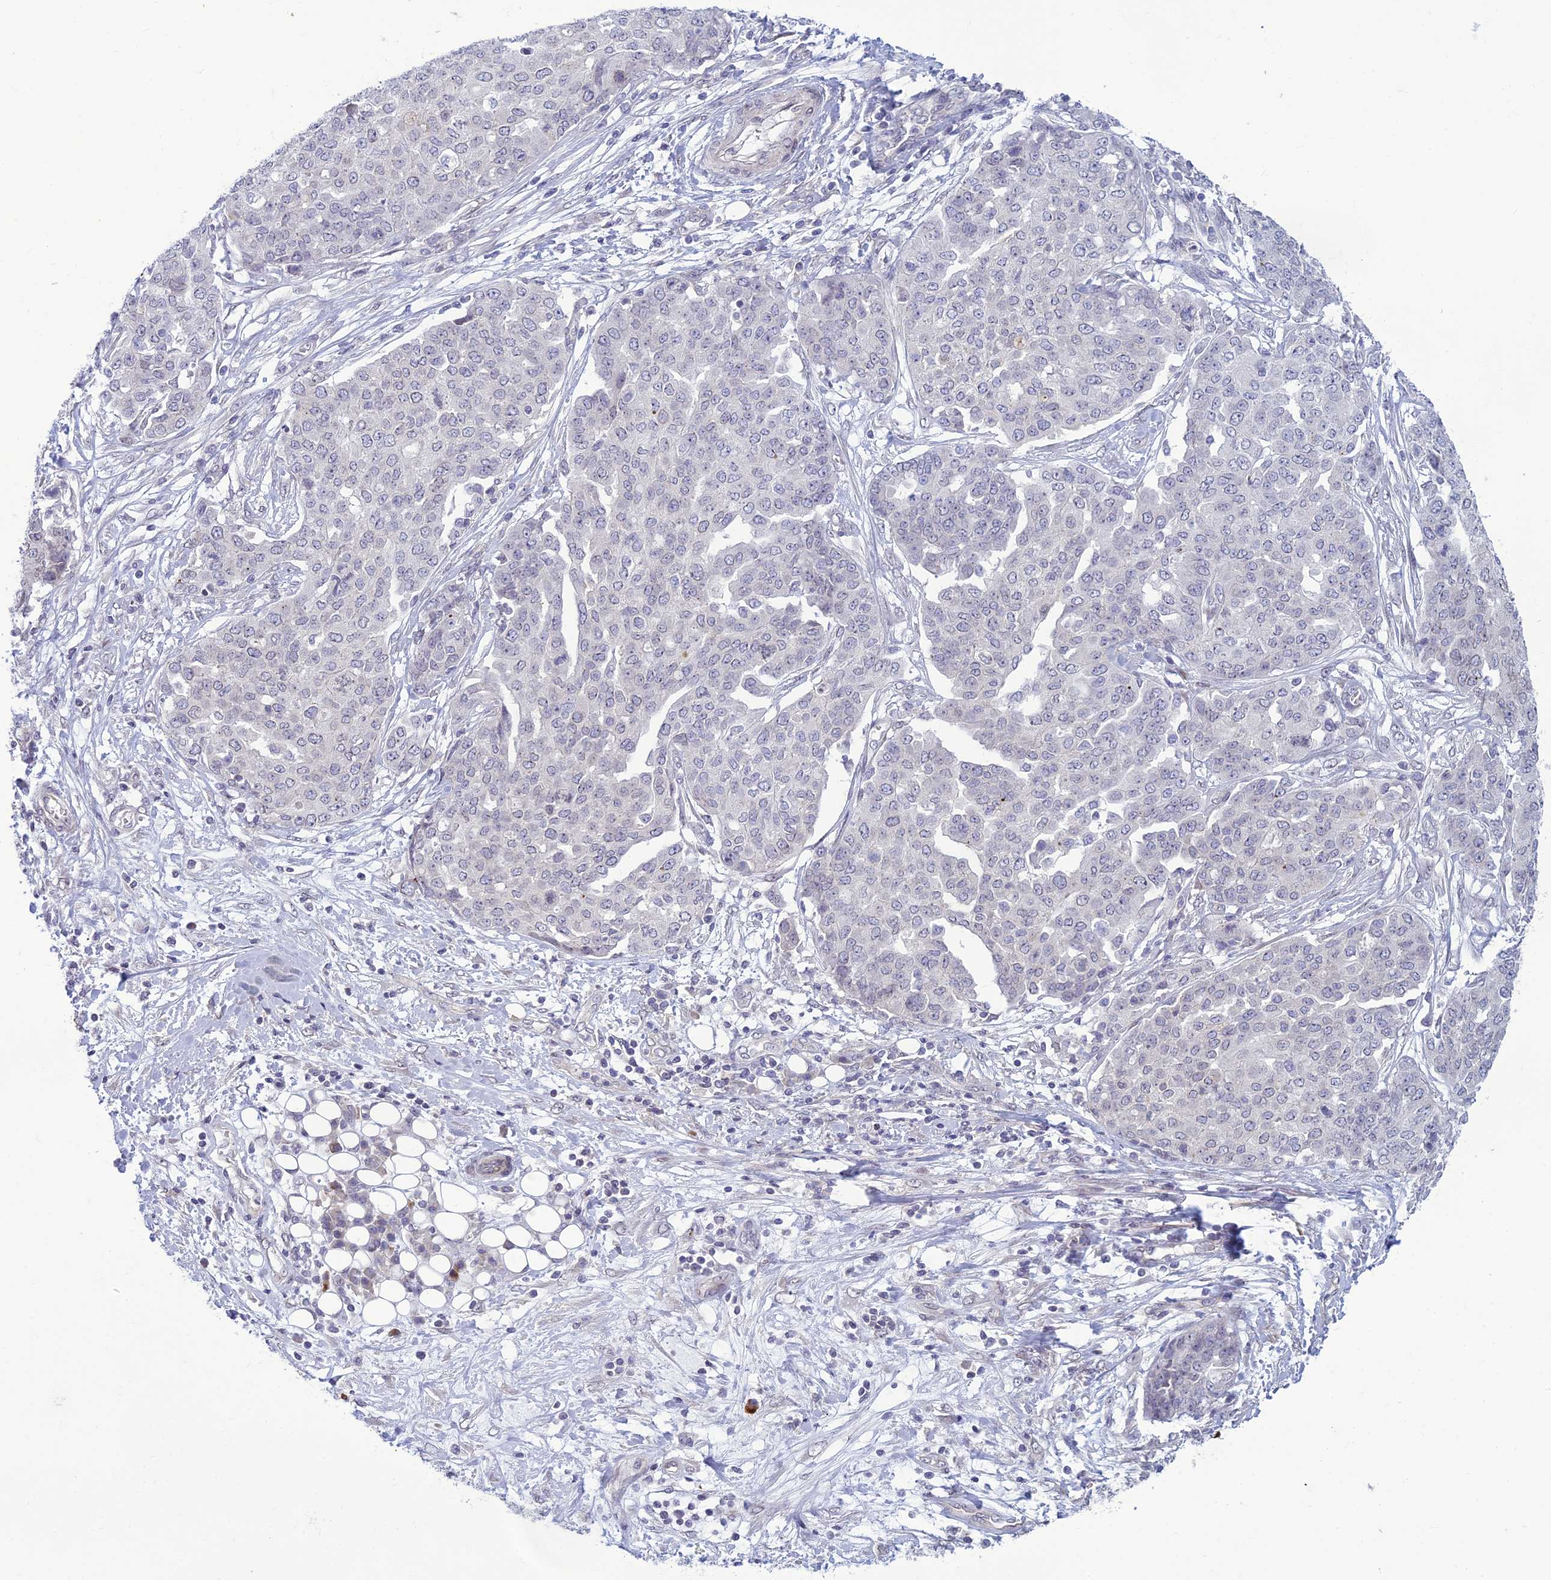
{"staining": {"intensity": "negative", "quantity": "none", "location": "none"}, "tissue": "ovarian cancer", "cell_type": "Tumor cells", "image_type": "cancer", "snomed": [{"axis": "morphology", "description": "Cystadenocarcinoma, serous, NOS"}, {"axis": "topography", "description": "Soft tissue"}, {"axis": "topography", "description": "Ovary"}], "caption": "Immunohistochemical staining of ovarian serous cystadenocarcinoma exhibits no significant expression in tumor cells.", "gene": "DTX2", "patient": {"sex": "female", "age": 57}}